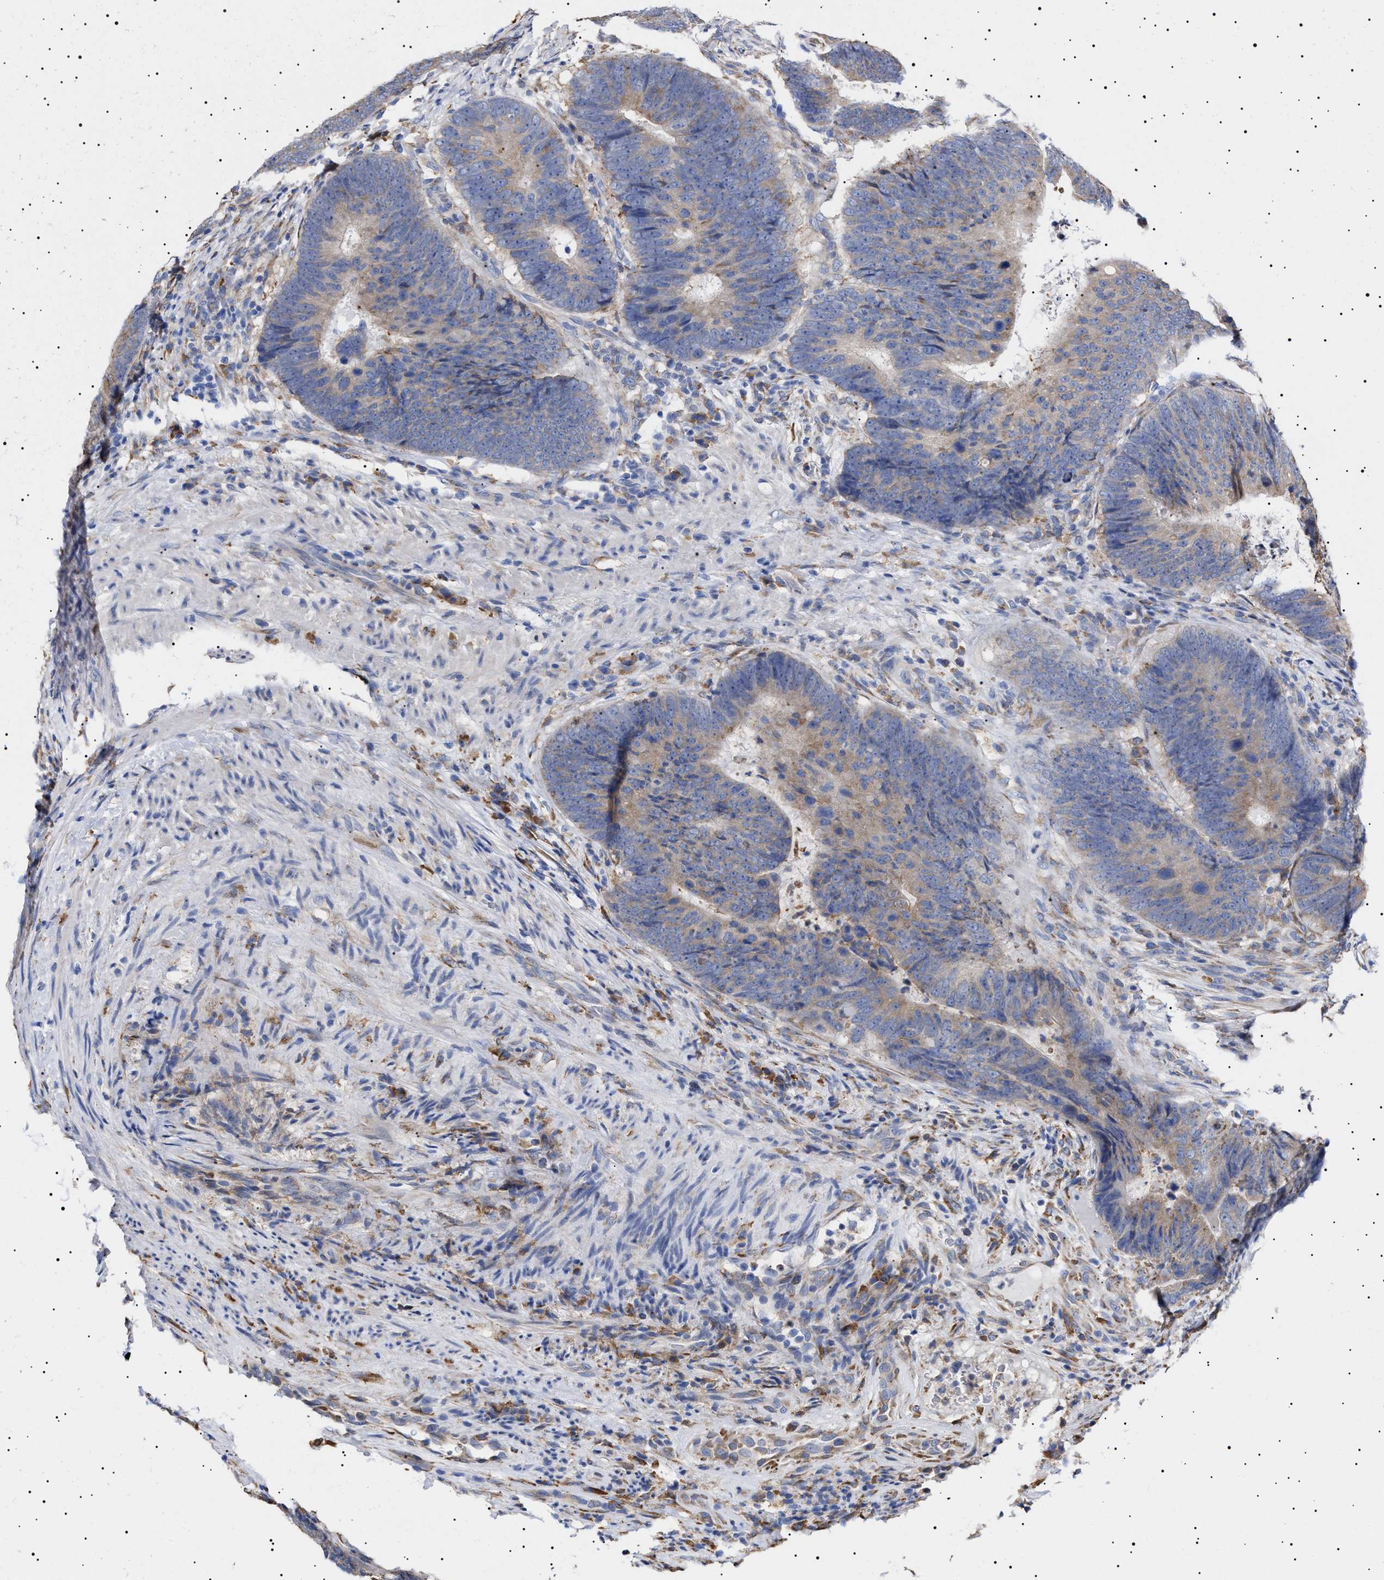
{"staining": {"intensity": "weak", "quantity": ">75%", "location": "cytoplasmic/membranous"}, "tissue": "colorectal cancer", "cell_type": "Tumor cells", "image_type": "cancer", "snomed": [{"axis": "morphology", "description": "Adenocarcinoma, NOS"}, {"axis": "topography", "description": "Colon"}], "caption": "The histopathology image exhibits staining of colorectal cancer, revealing weak cytoplasmic/membranous protein positivity (brown color) within tumor cells. Ihc stains the protein of interest in brown and the nuclei are stained blue.", "gene": "ERCC6L2", "patient": {"sex": "male", "age": 56}}